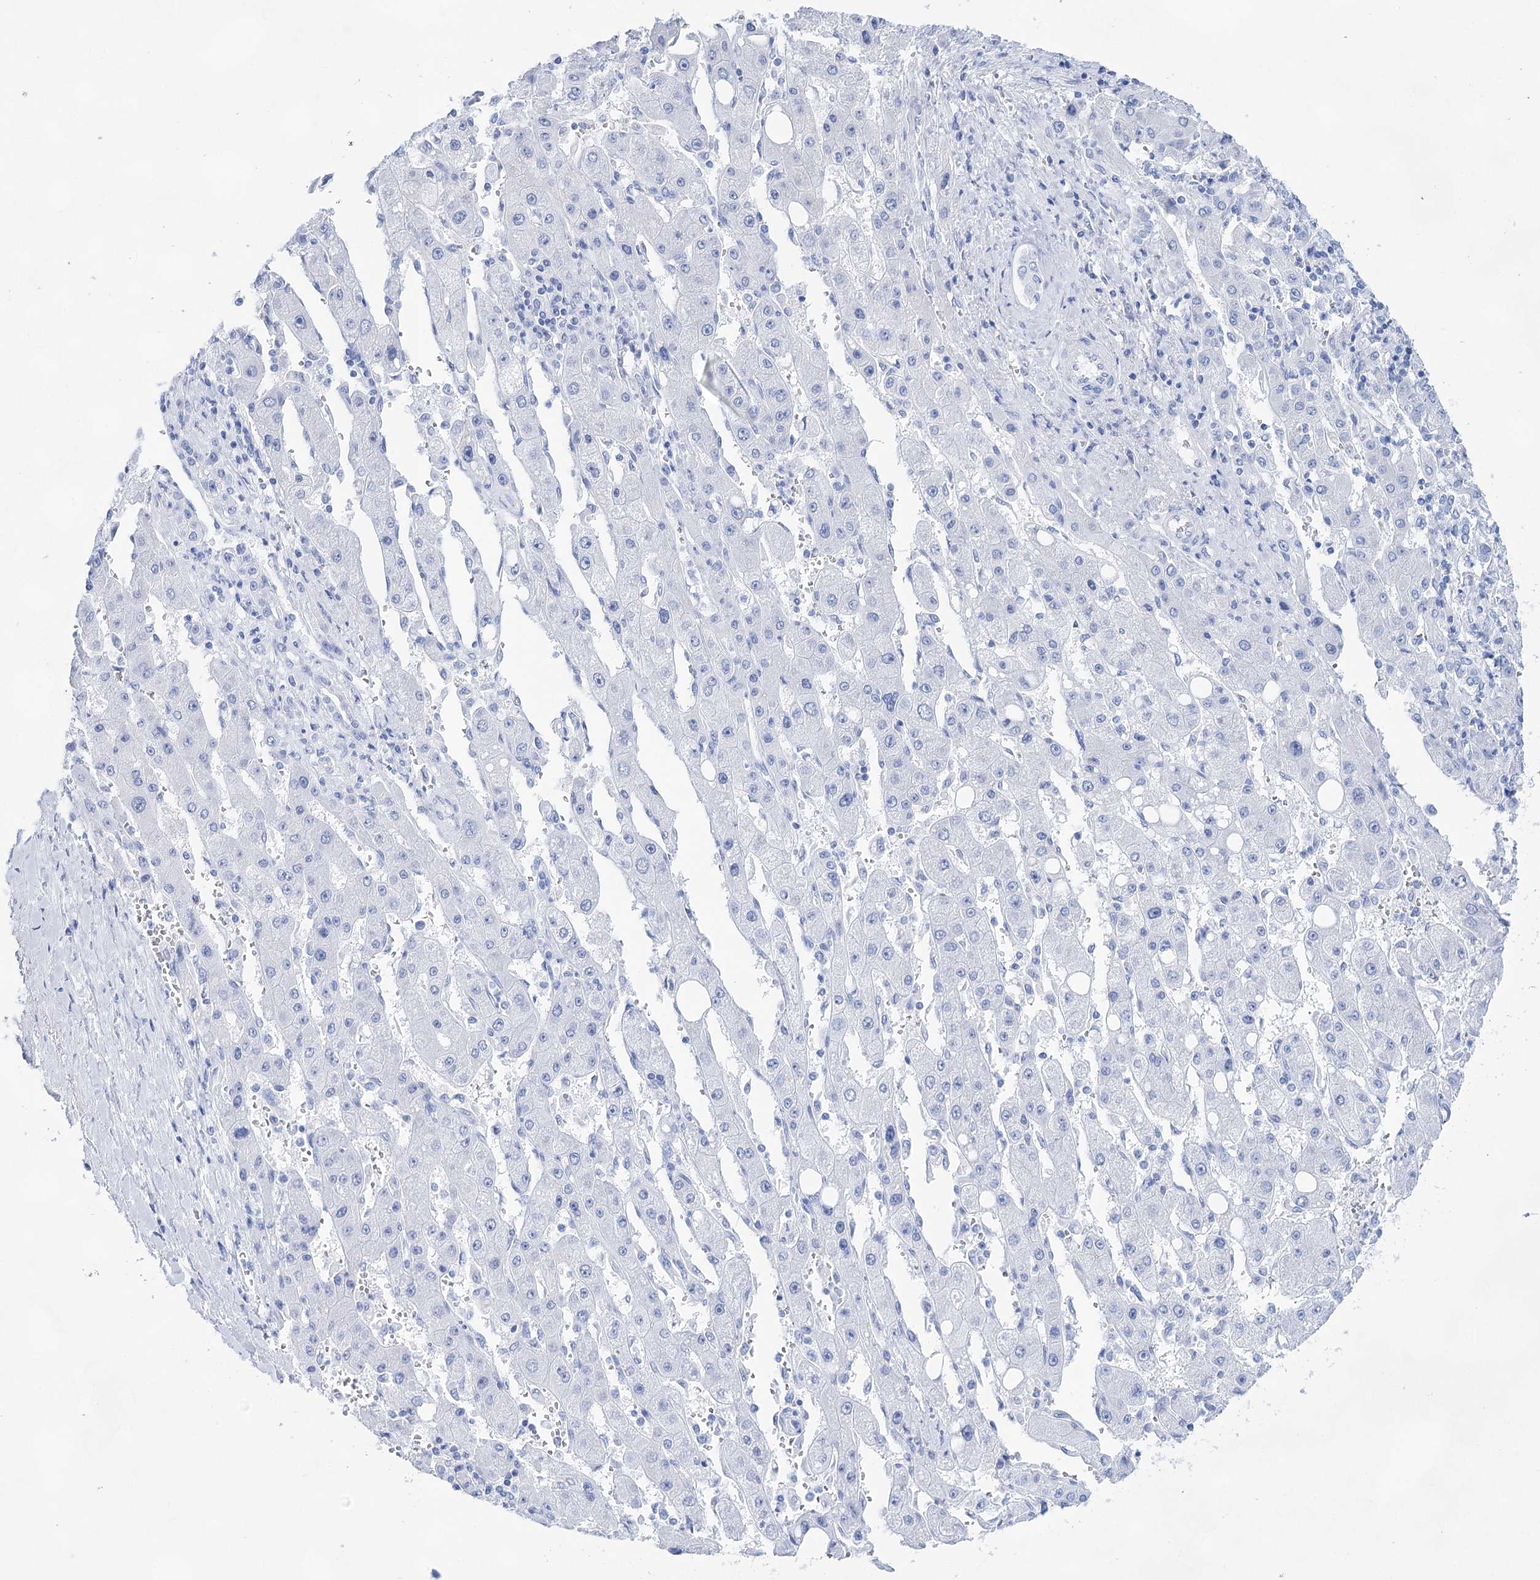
{"staining": {"intensity": "negative", "quantity": "none", "location": "none"}, "tissue": "liver cancer", "cell_type": "Tumor cells", "image_type": "cancer", "snomed": [{"axis": "morphology", "description": "Carcinoma, Hepatocellular, NOS"}, {"axis": "topography", "description": "Liver"}], "caption": "The immunohistochemistry (IHC) photomicrograph has no significant staining in tumor cells of hepatocellular carcinoma (liver) tissue.", "gene": "LALBA", "patient": {"sex": "female", "age": 73}}